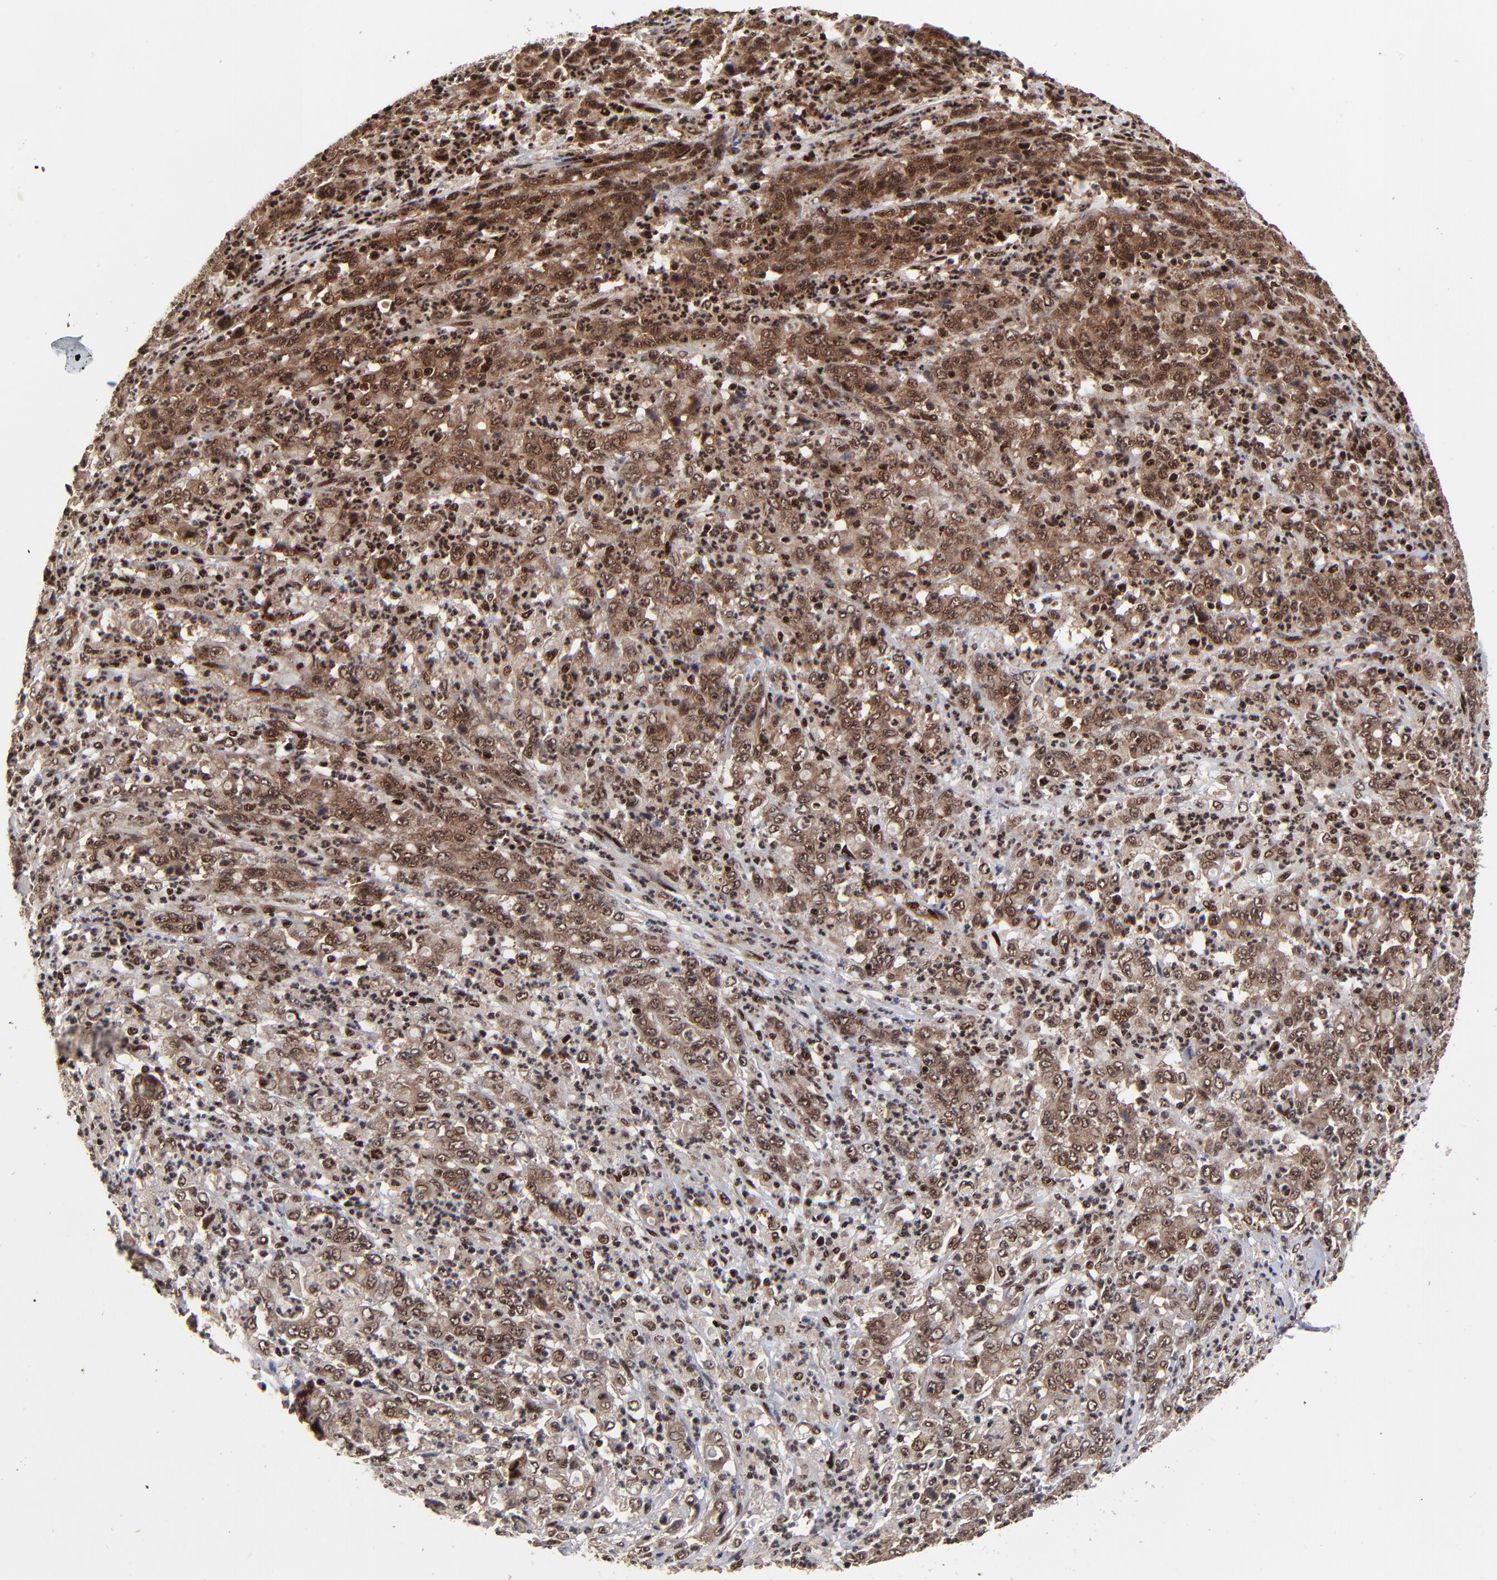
{"staining": {"intensity": "moderate", "quantity": ">75%", "location": "cytoplasmic/membranous,nuclear"}, "tissue": "stomach cancer", "cell_type": "Tumor cells", "image_type": "cancer", "snomed": [{"axis": "morphology", "description": "Adenocarcinoma, NOS"}, {"axis": "topography", "description": "Stomach, lower"}], "caption": "The immunohistochemical stain labels moderate cytoplasmic/membranous and nuclear positivity in tumor cells of adenocarcinoma (stomach) tissue. (brown staining indicates protein expression, while blue staining denotes nuclei).", "gene": "RBM22", "patient": {"sex": "female", "age": 71}}